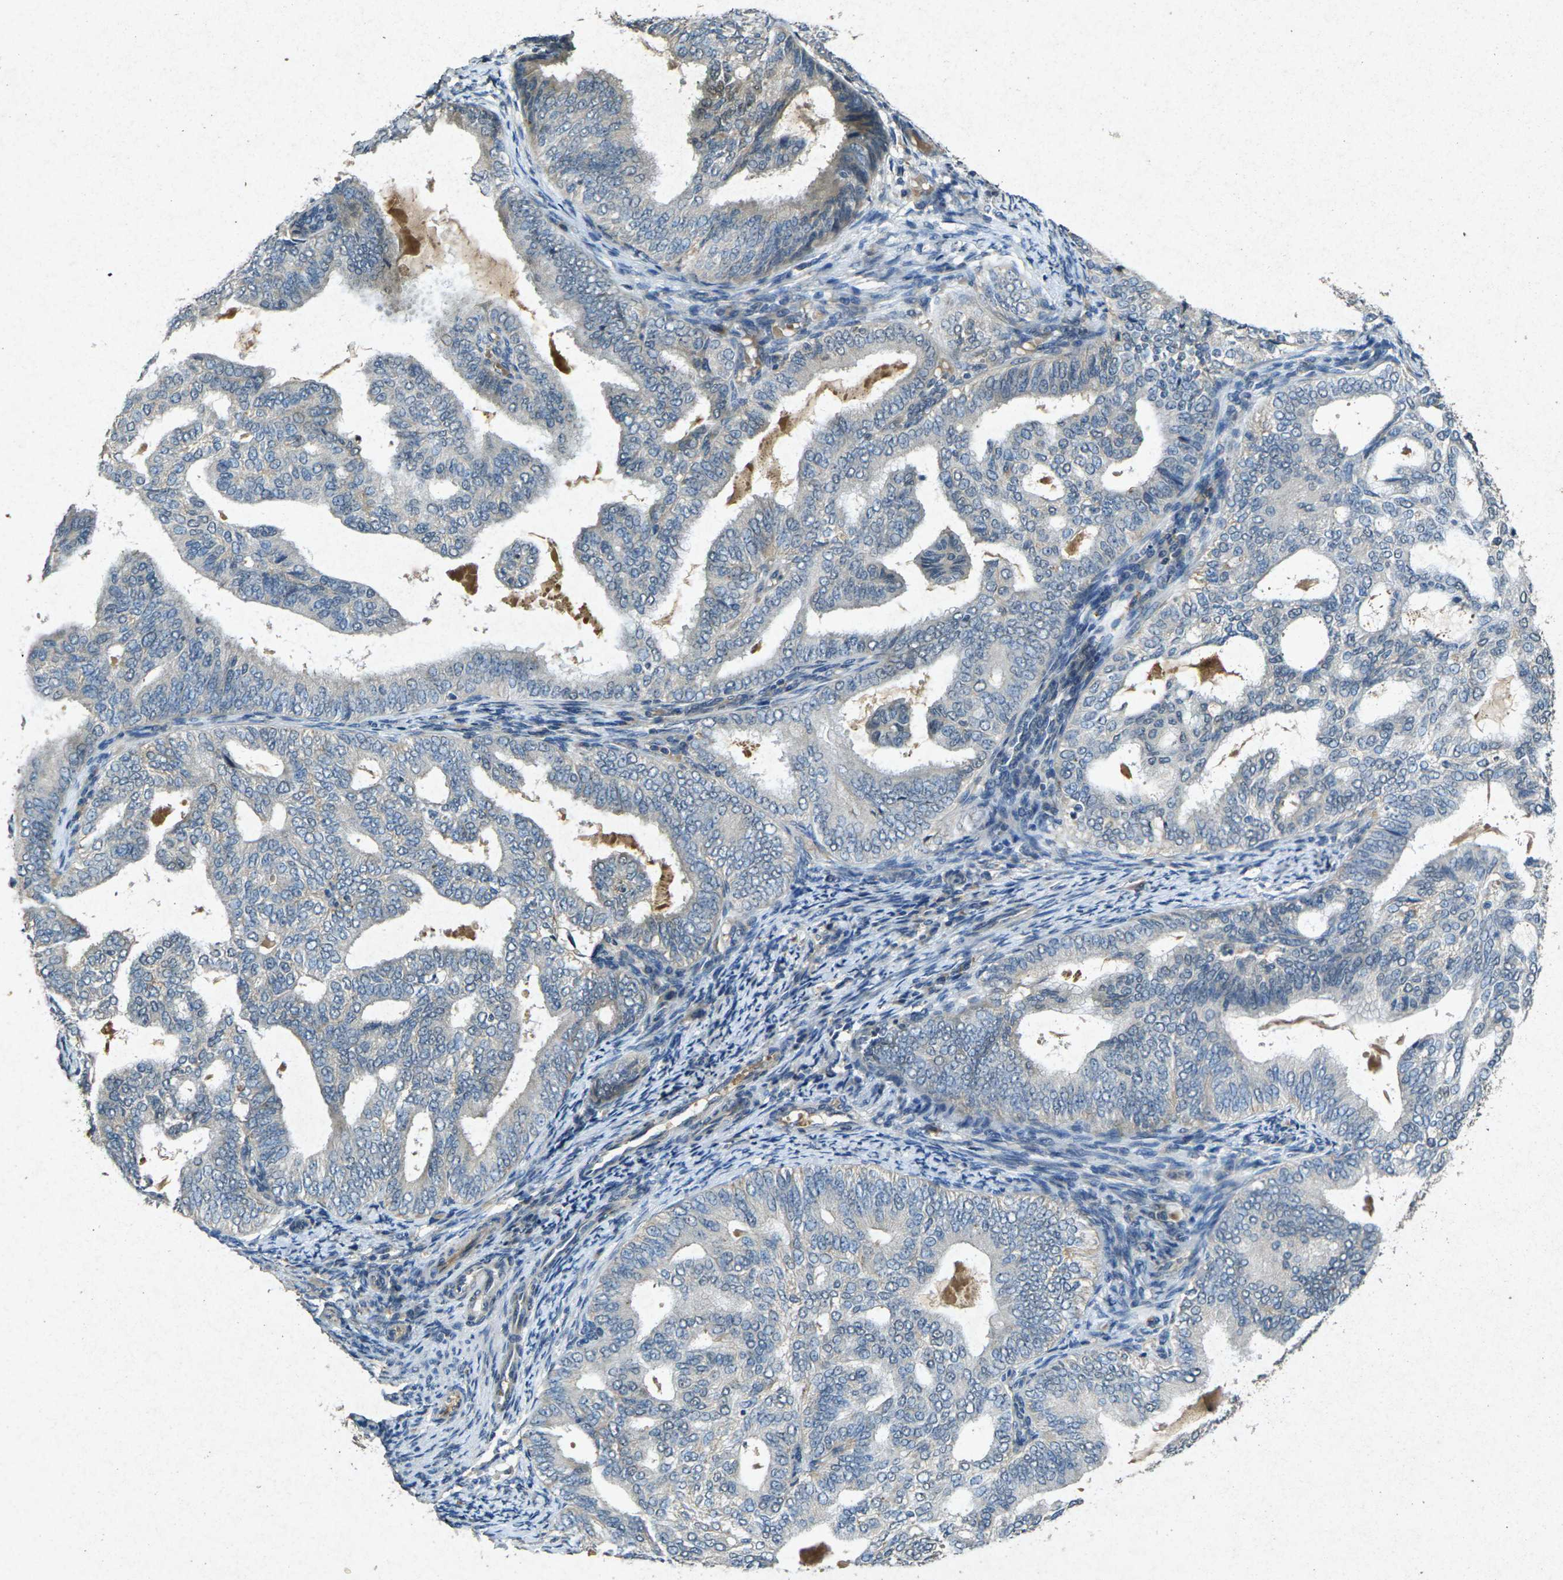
{"staining": {"intensity": "moderate", "quantity": "25%-75%", "location": "cytoplasmic/membranous"}, "tissue": "endometrial cancer", "cell_type": "Tumor cells", "image_type": "cancer", "snomed": [{"axis": "morphology", "description": "Adenocarcinoma, NOS"}, {"axis": "topography", "description": "Endometrium"}], "caption": "Immunohistochemical staining of endometrial adenocarcinoma demonstrates medium levels of moderate cytoplasmic/membranous positivity in approximately 25%-75% of tumor cells.", "gene": "RGMA", "patient": {"sex": "female", "age": 58}}